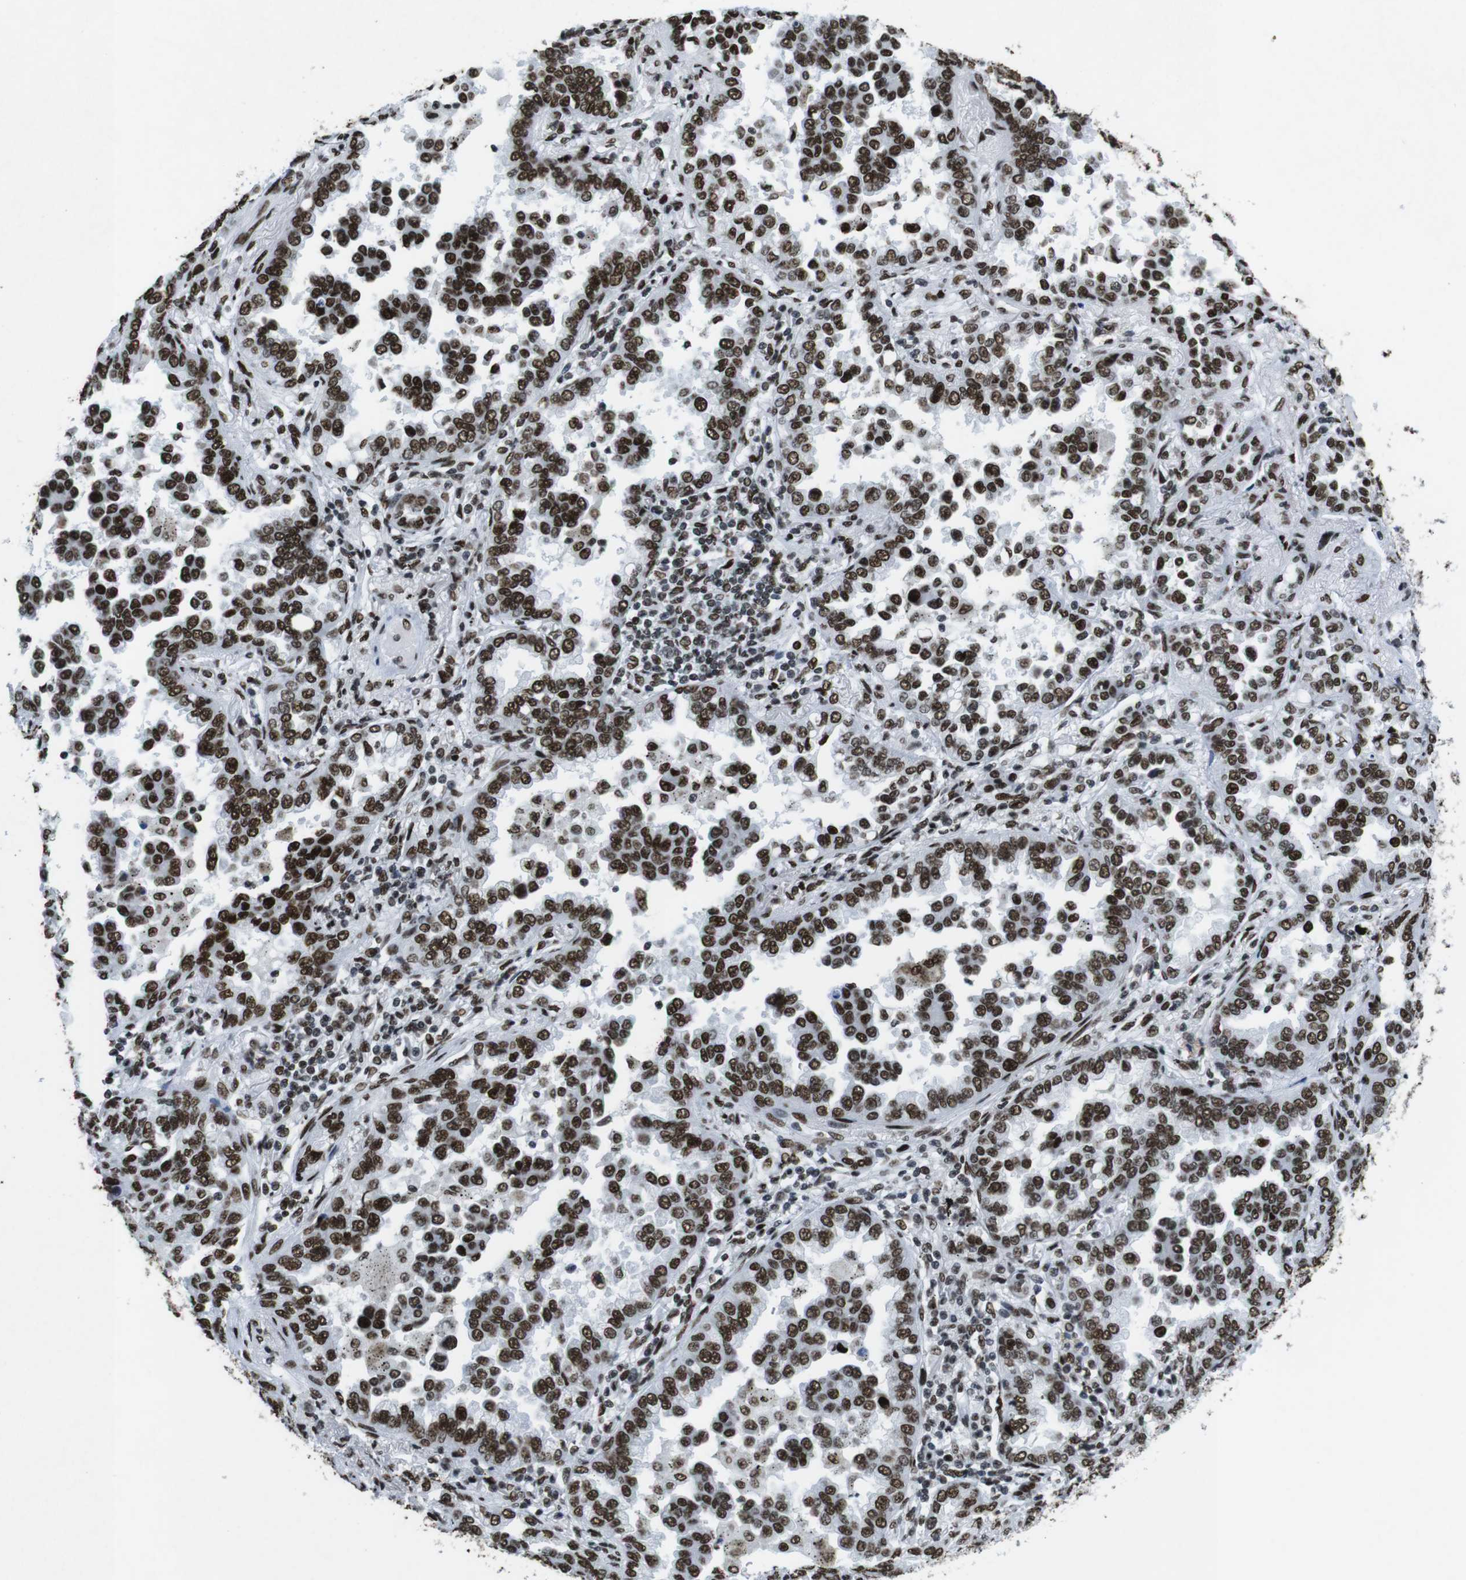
{"staining": {"intensity": "strong", "quantity": ">75%", "location": "nuclear"}, "tissue": "lung cancer", "cell_type": "Tumor cells", "image_type": "cancer", "snomed": [{"axis": "morphology", "description": "Normal tissue, NOS"}, {"axis": "morphology", "description": "Adenocarcinoma, NOS"}, {"axis": "topography", "description": "Lung"}], "caption": "This photomicrograph shows IHC staining of human lung adenocarcinoma, with high strong nuclear expression in about >75% of tumor cells.", "gene": "CITED2", "patient": {"sex": "male", "age": 59}}